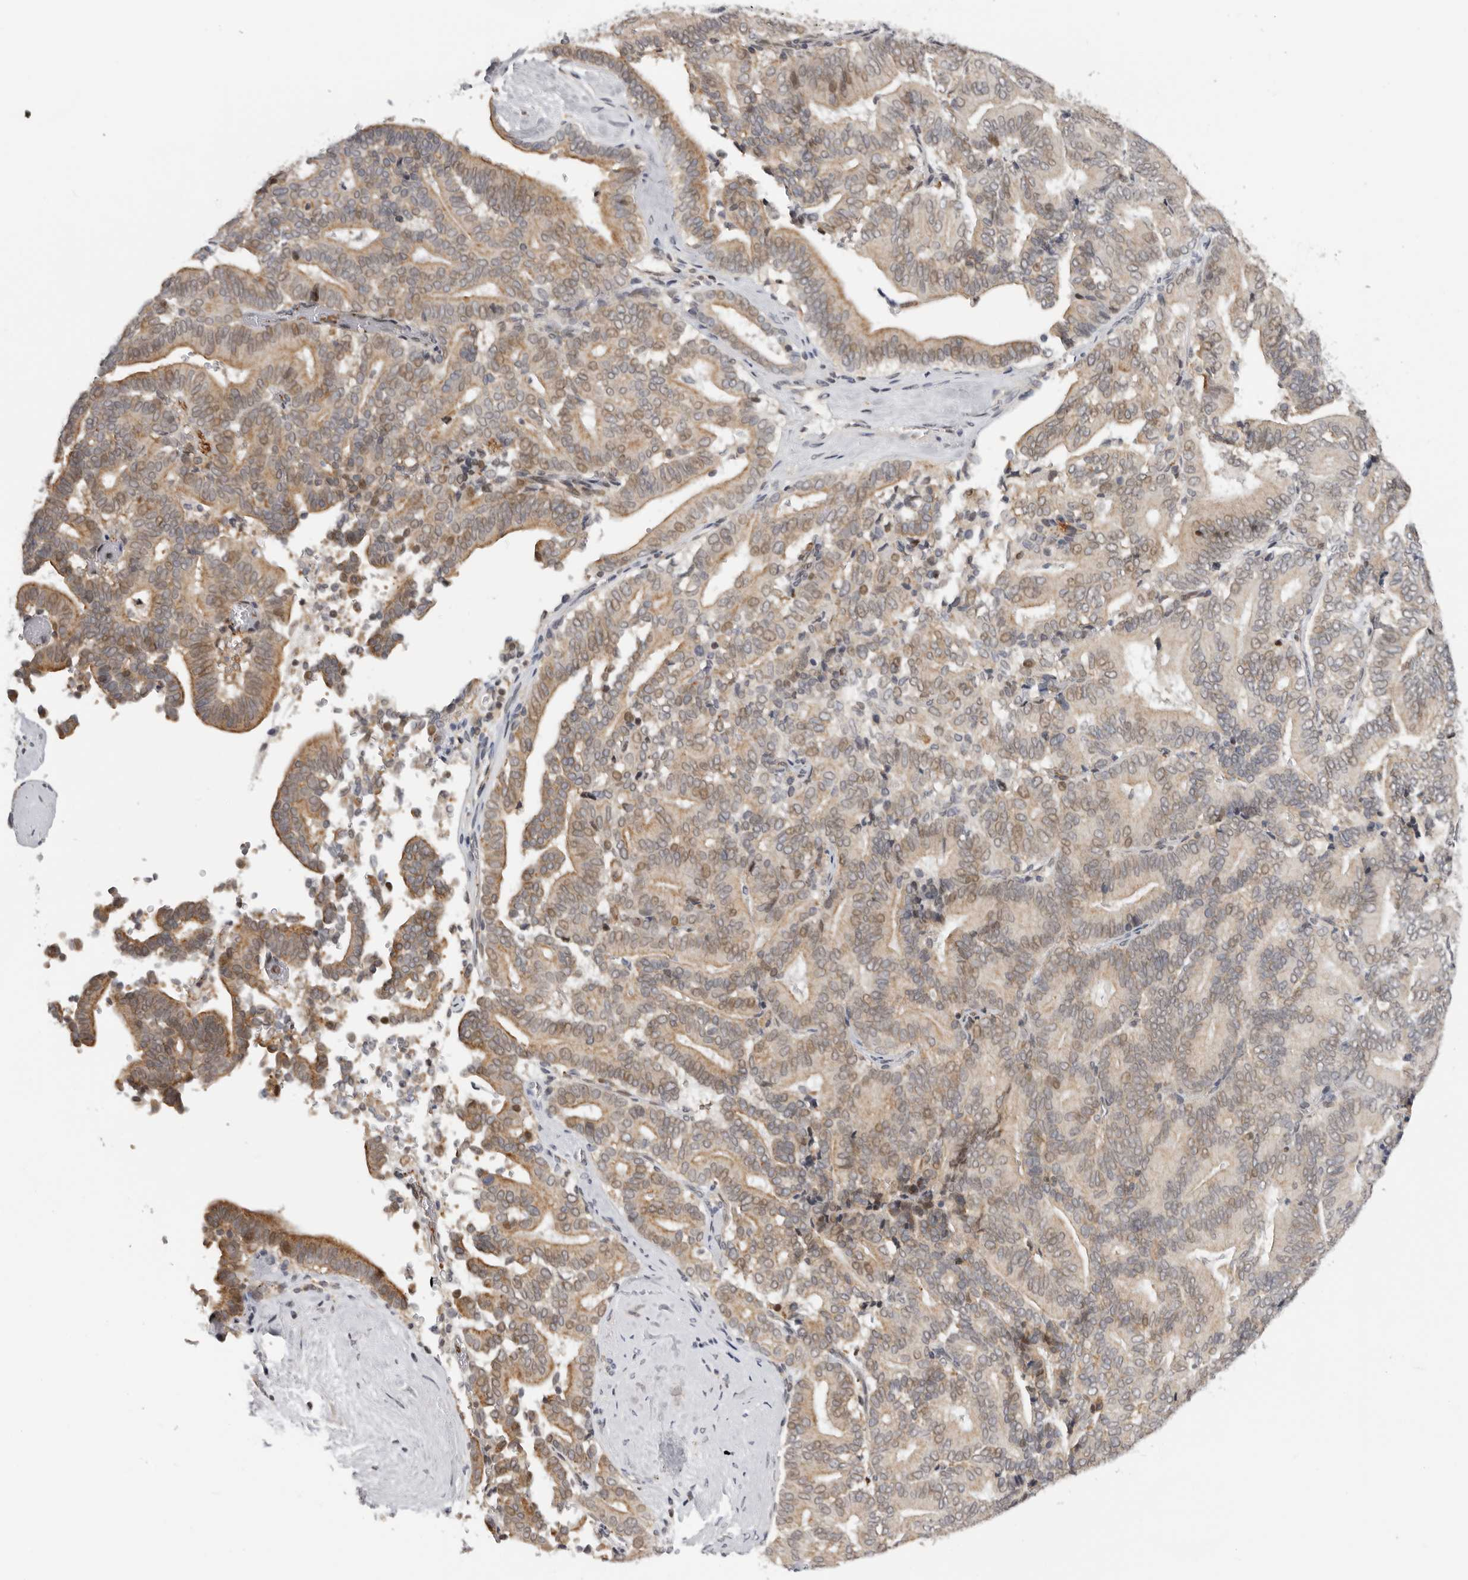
{"staining": {"intensity": "moderate", "quantity": "25%-75%", "location": "cytoplasmic/membranous,nuclear"}, "tissue": "liver cancer", "cell_type": "Tumor cells", "image_type": "cancer", "snomed": [{"axis": "morphology", "description": "Cholangiocarcinoma"}, {"axis": "topography", "description": "Liver"}], "caption": "Human cholangiocarcinoma (liver) stained with a brown dye demonstrates moderate cytoplasmic/membranous and nuclear positive positivity in approximately 25%-75% of tumor cells.", "gene": "KIF2B", "patient": {"sex": "female", "age": 75}}